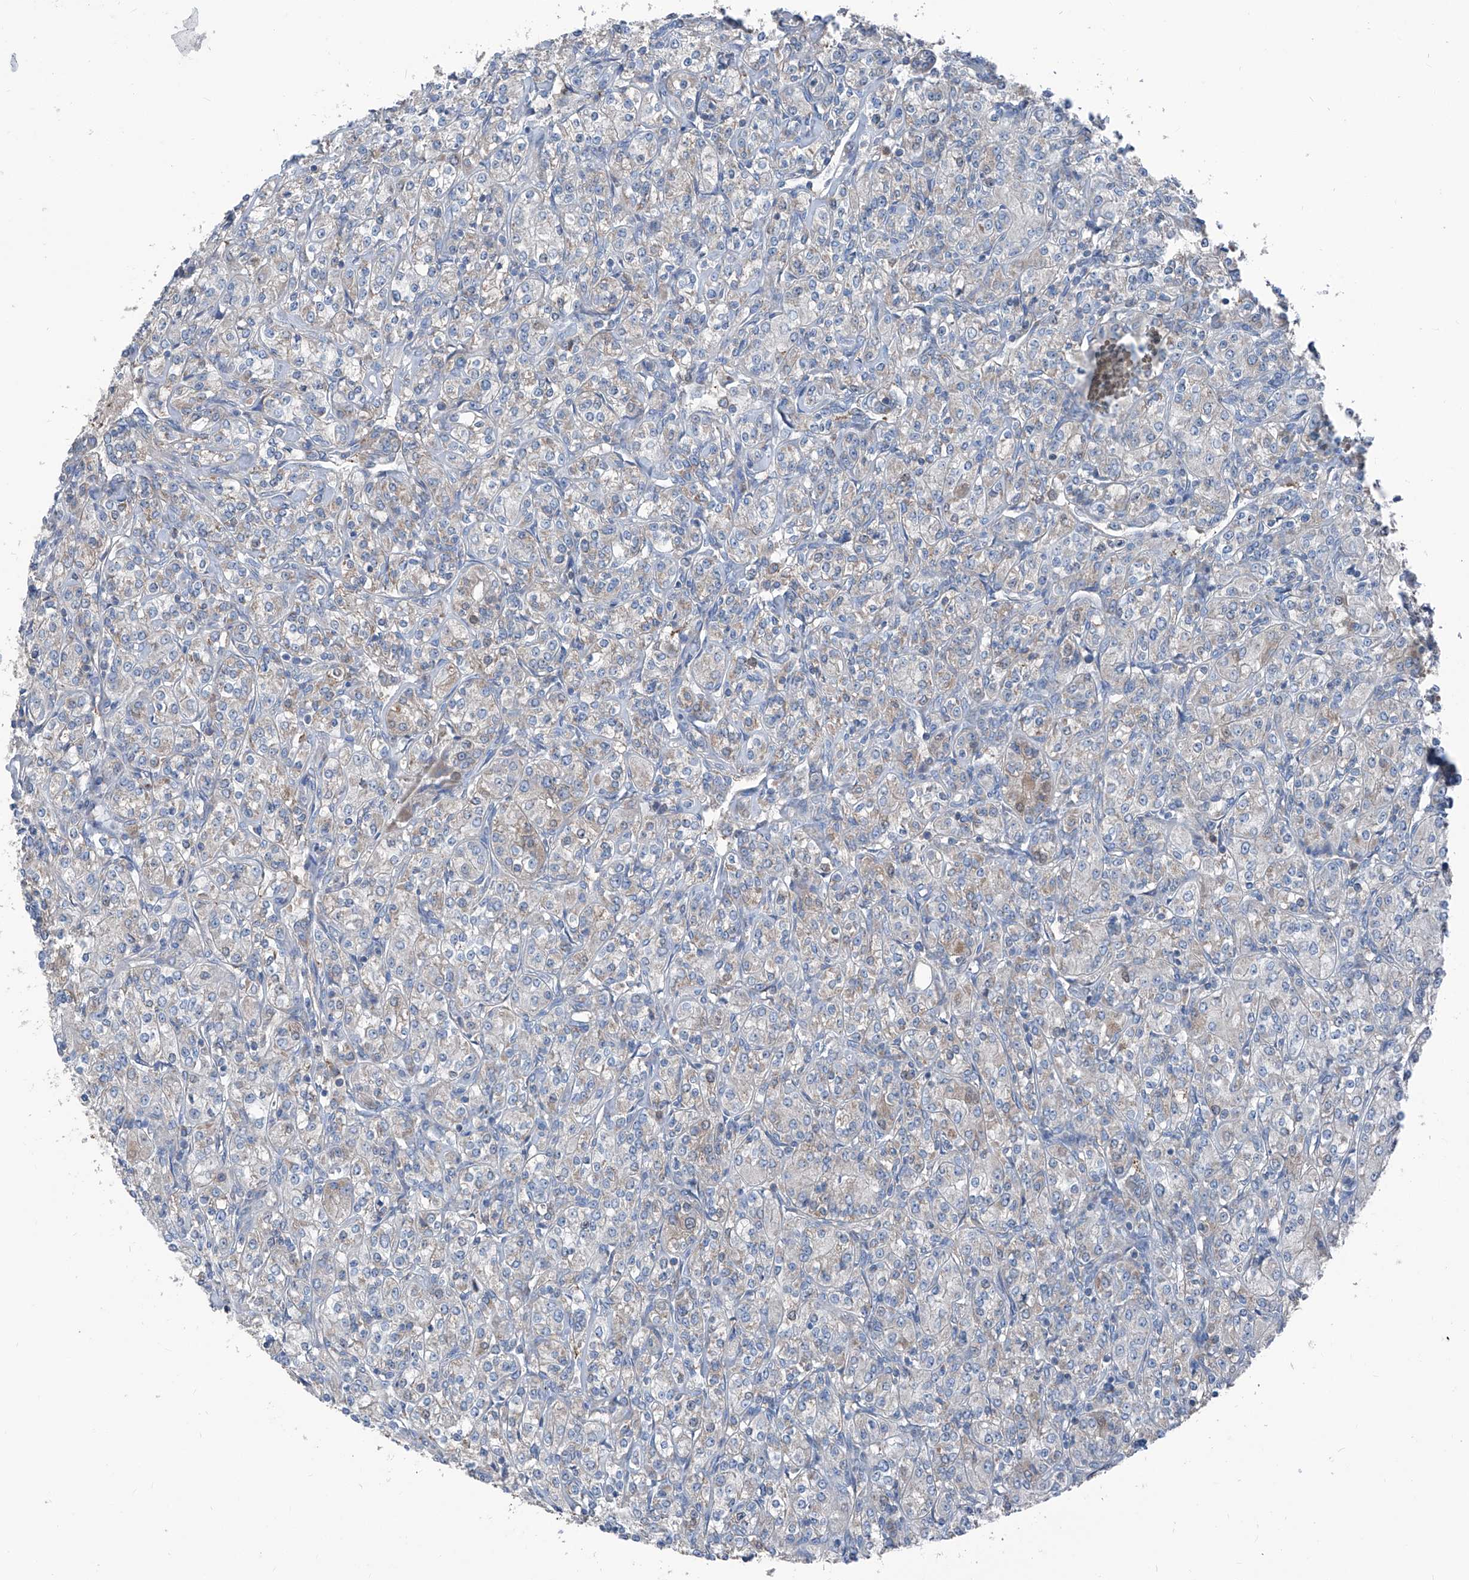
{"staining": {"intensity": "negative", "quantity": "none", "location": "none"}, "tissue": "renal cancer", "cell_type": "Tumor cells", "image_type": "cancer", "snomed": [{"axis": "morphology", "description": "Adenocarcinoma, NOS"}, {"axis": "topography", "description": "Kidney"}], "caption": "Renal adenocarcinoma stained for a protein using immunohistochemistry displays no staining tumor cells.", "gene": "GPAT3", "patient": {"sex": "male", "age": 77}}